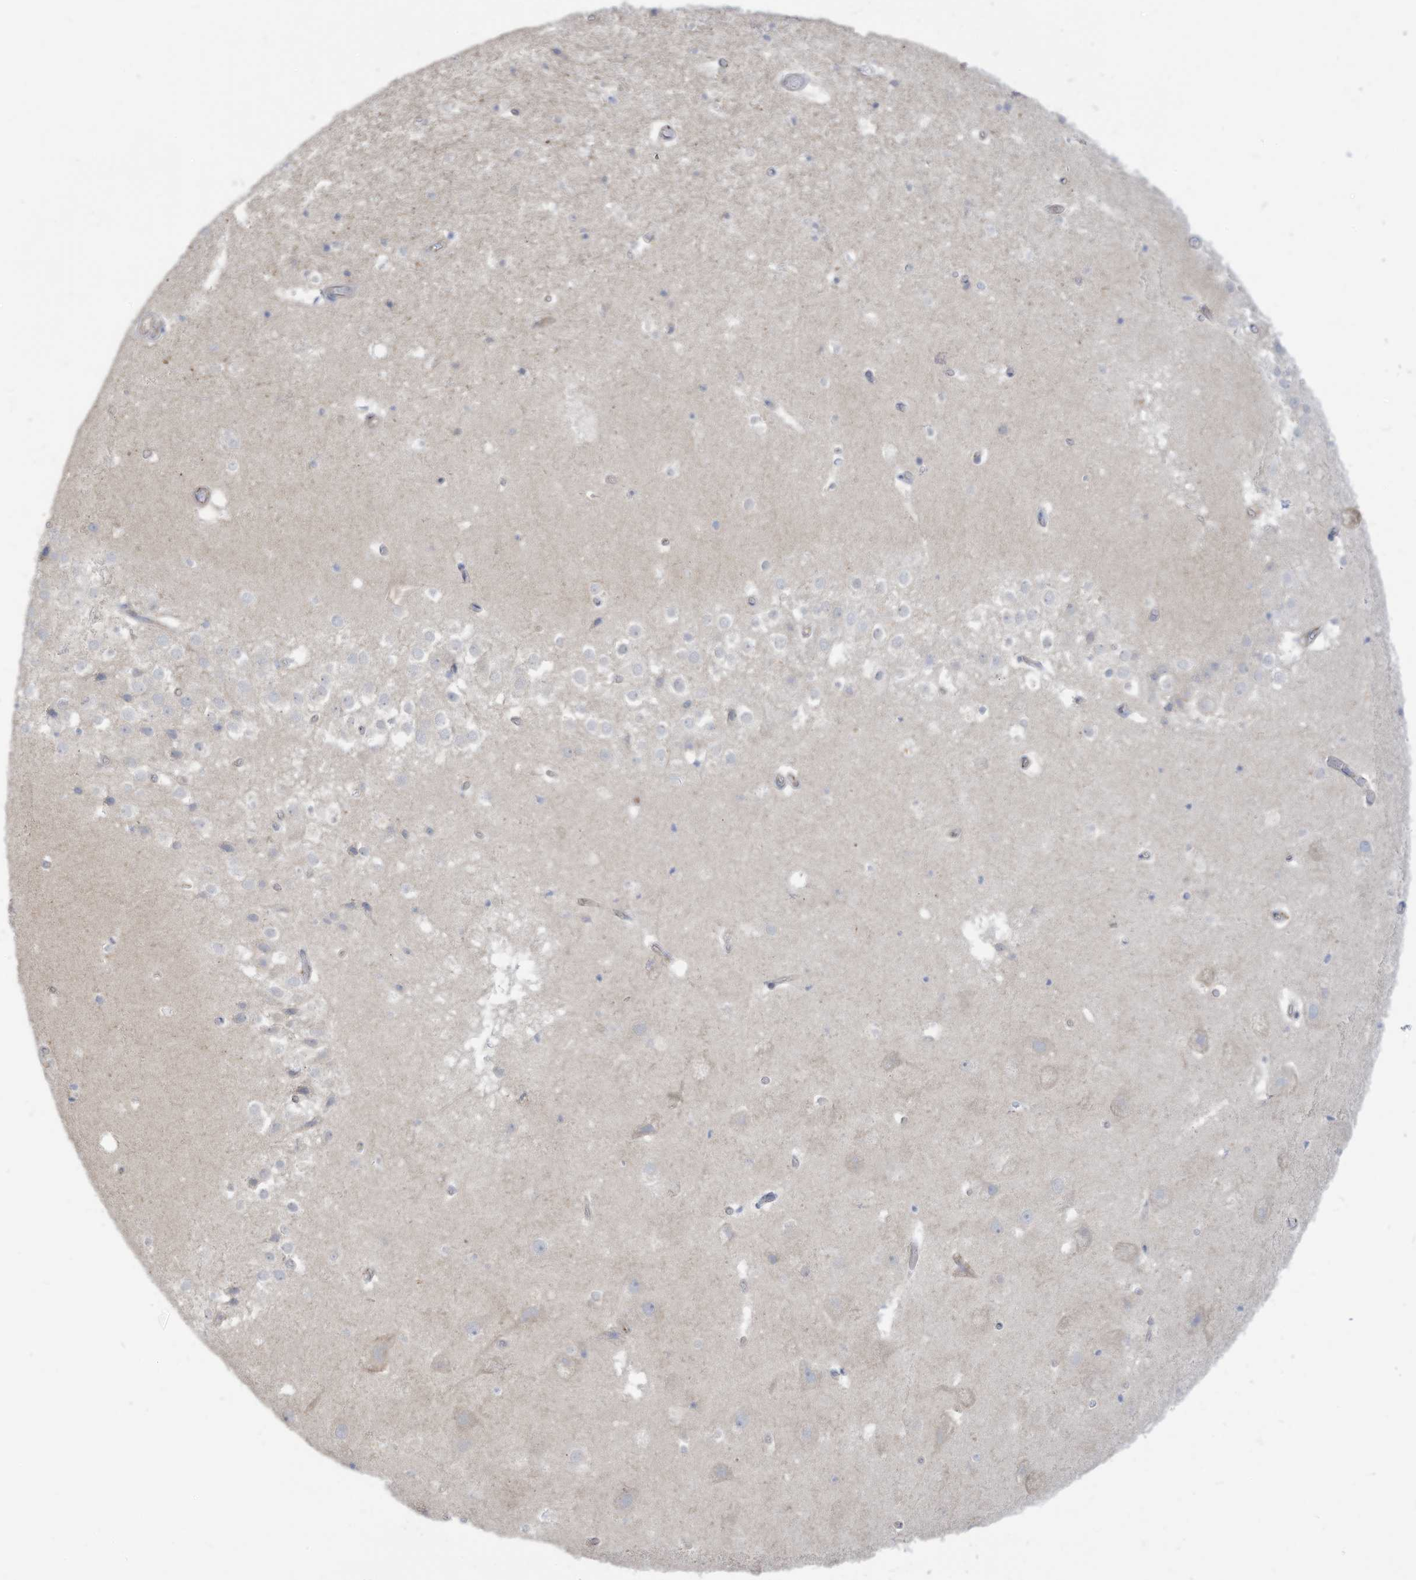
{"staining": {"intensity": "negative", "quantity": "none", "location": "none"}, "tissue": "hippocampus", "cell_type": "Glial cells", "image_type": "normal", "snomed": [{"axis": "morphology", "description": "Normal tissue, NOS"}, {"axis": "topography", "description": "Hippocampus"}], "caption": "Hippocampus was stained to show a protein in brown. There is no significant positivity in glial cells. The staining was performed using DAB to visualize the protein expression in brown, while the nuclei were stained in blue with hematoxylin (Magnification: 20x).", "gene": "ADAT2", "patient": {"sex": "female", "age": 52}}